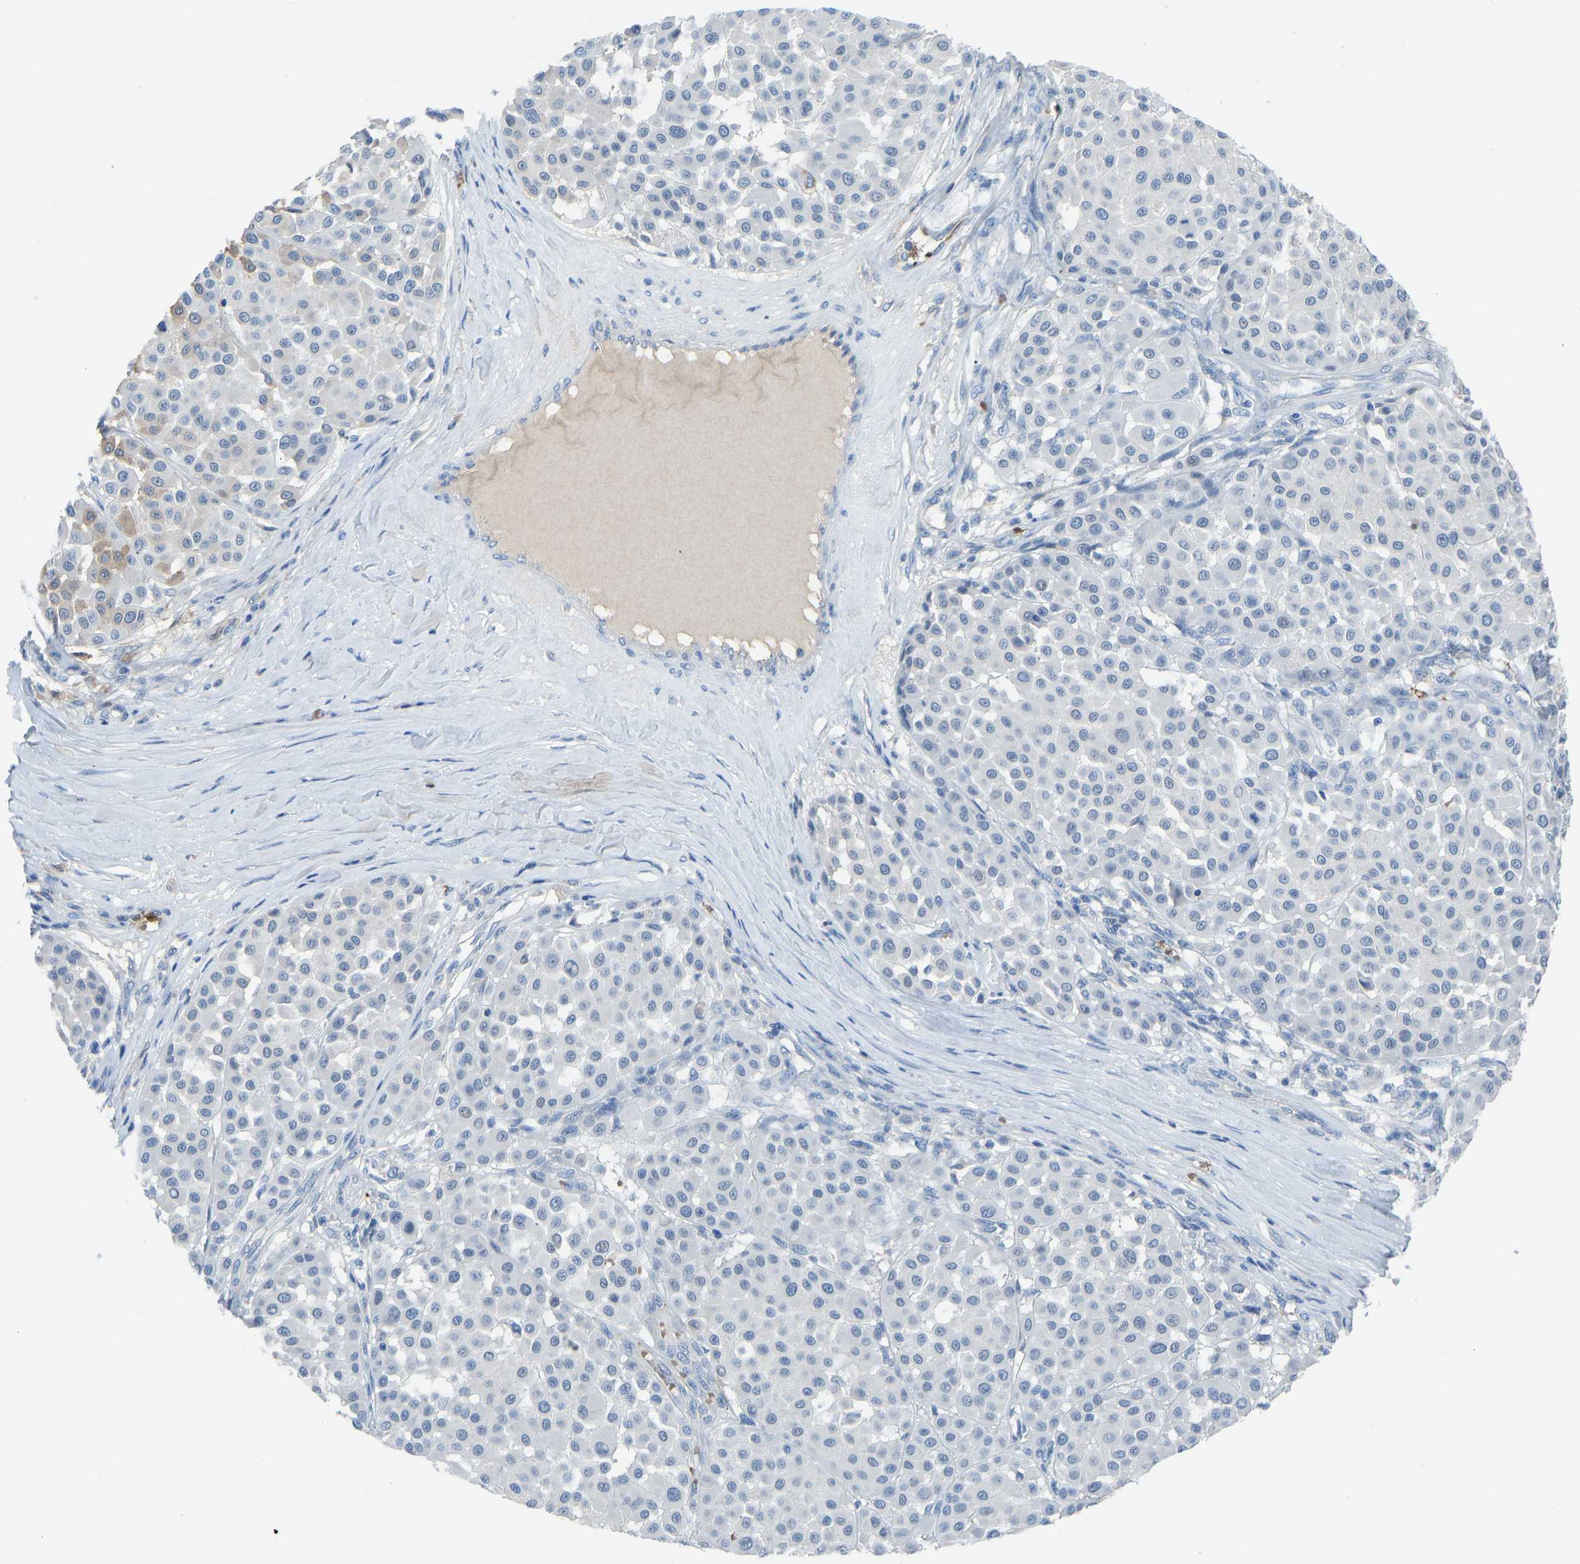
{"staining": {"intensity": "negative", "quantity": "none", "location": "none"}, "tissue": "melanoma", "cell_type": "Tumor cells", "image_type": "cancer", "snomed": [{"axis": "morphology", "description": "Malignant melanoma, Metastatic site"}, {"axis": "topography", "description": "Soft tissue"}], "caption": "The image shows no significant staining in tumor cells of melanoma. (IHC, brightfield microscopy, high magnification).", "gene": "PIGS", "patient": {"sex": "male", "age": 41}}